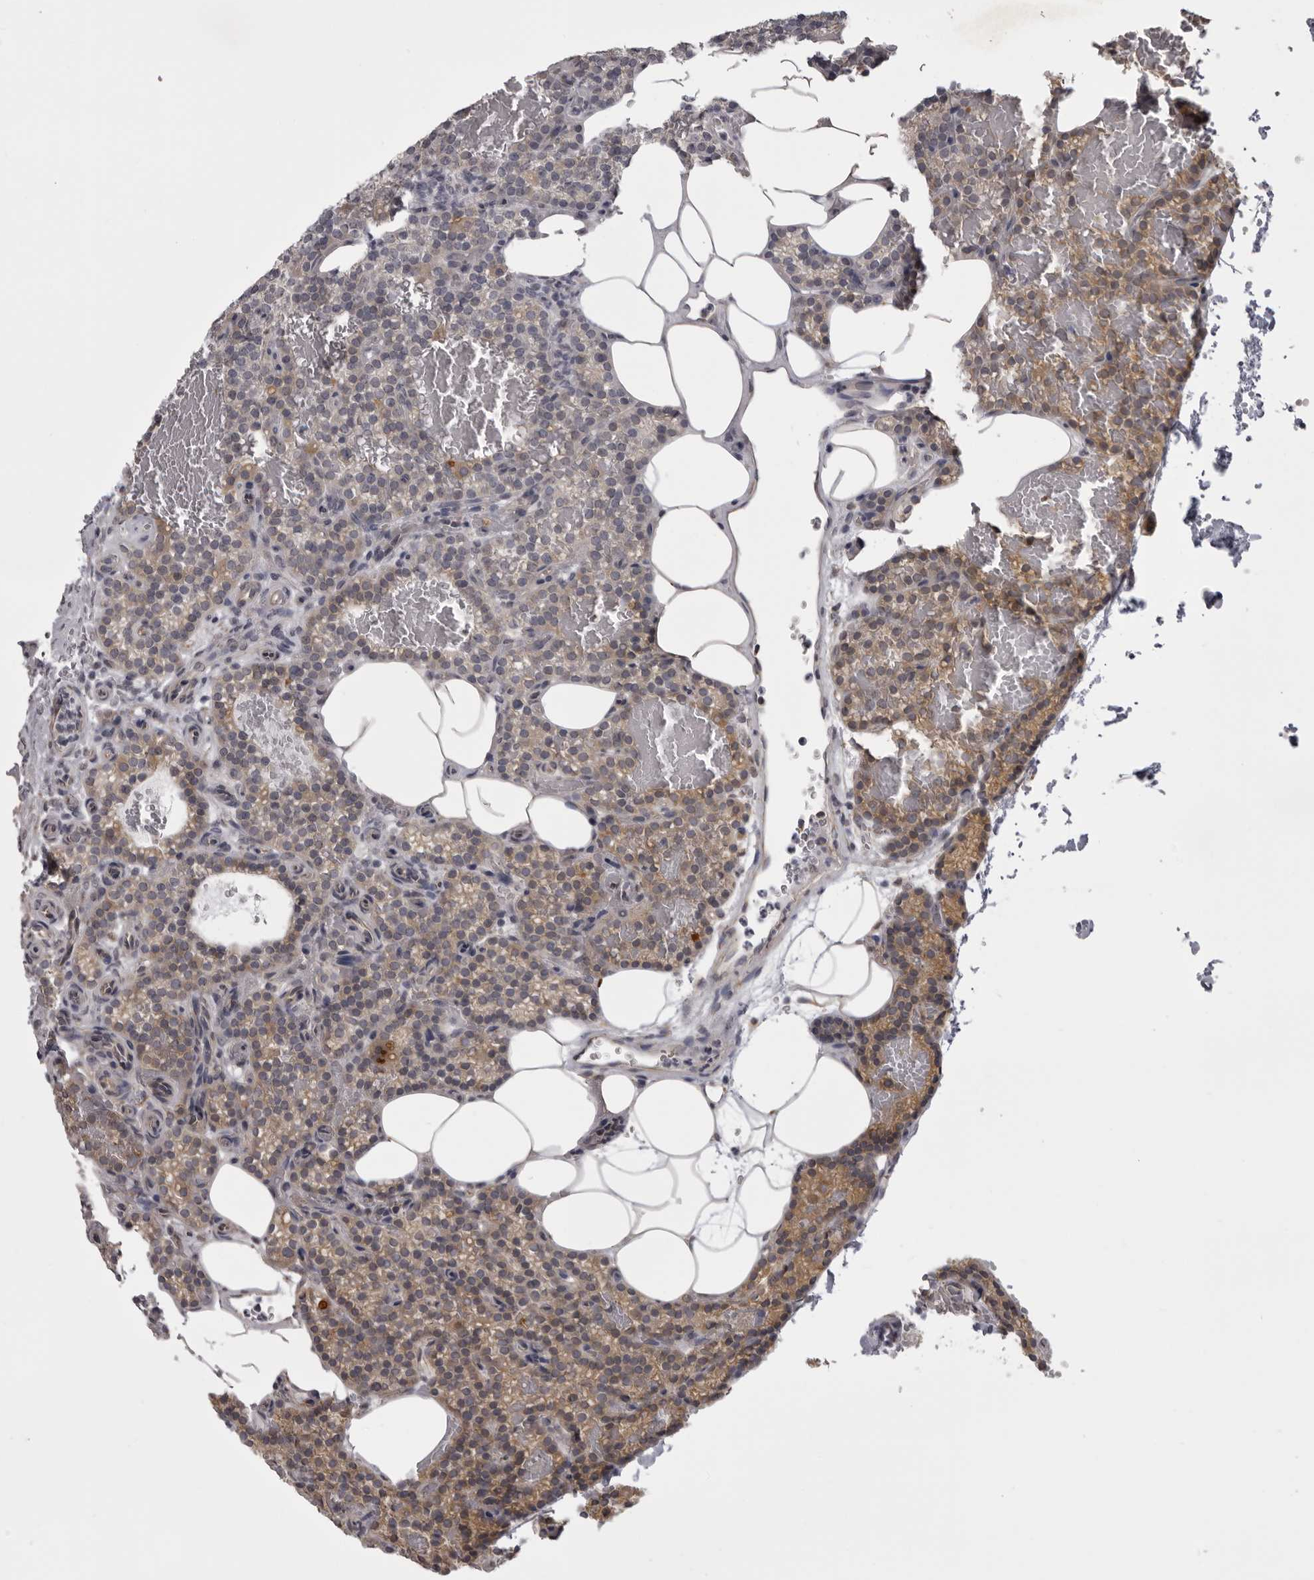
{"staining": {"intensity": "moderate", "quantity": "<25%", "location": "cytoplasmic/membranous"}, "tissue": "parathyroid gland", "cell_type": "Glandular cells", "image_type": "normal", "snomed": [{"axis": "morphology", "description": "Normal tissue, NOS"}, {"axis": "topography", "description": "Parathyroid gland"}], "caption": "DAB (3,3'-diaminobenzidine) immunohistochemical staining of unremarkable human parathyroid gland displays moderate cytoplasmic/membranous protein positivity in approximately <25% of glandular cells.", "gene": "EPHA10", "patient": {"sex": "male", "age": 58}}